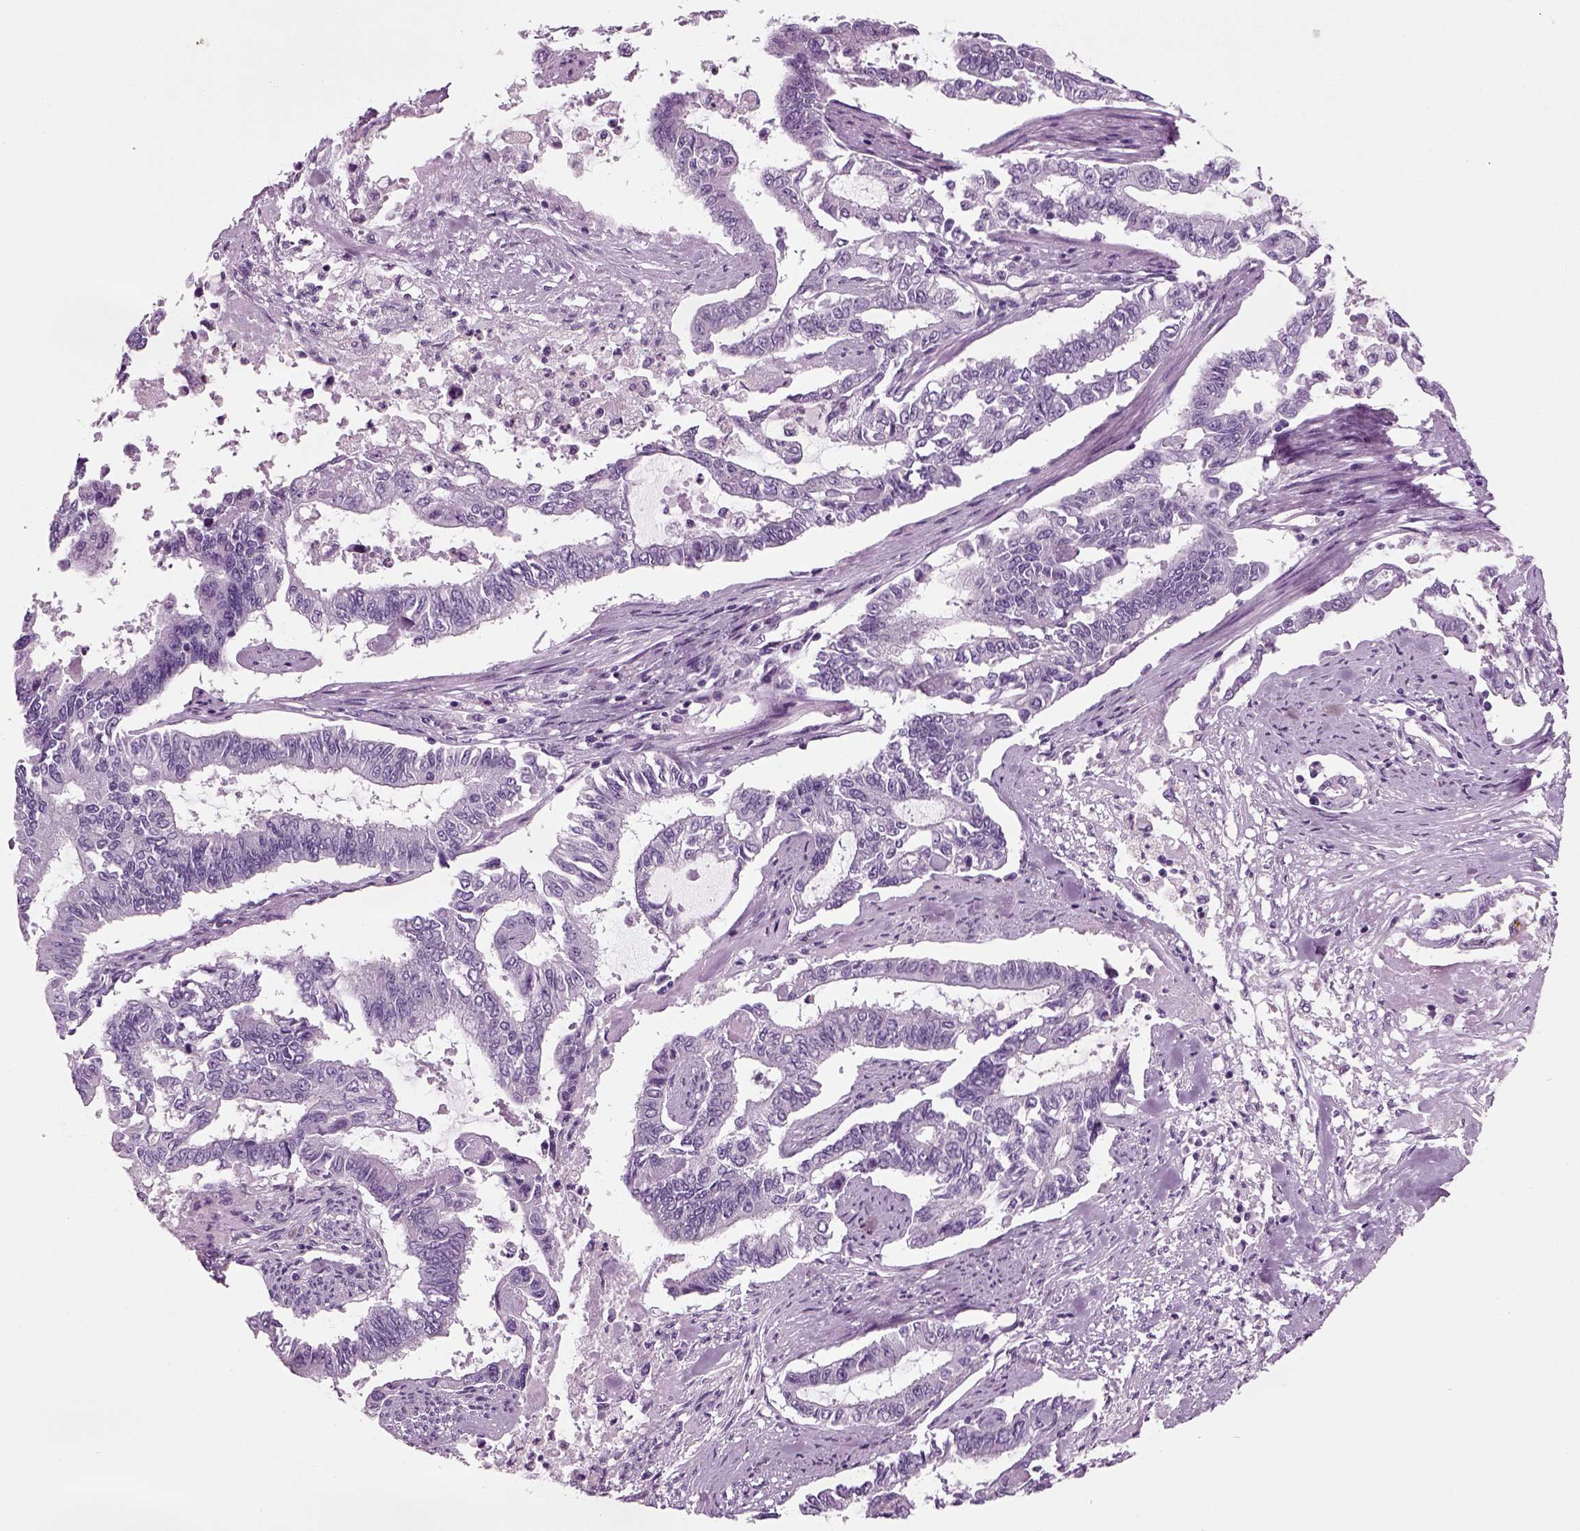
{"staining": {"intensity": "negative", "quantity": "none", "location": "none"}, "tissue": "endometrial cancer", "cell_type": "Tumor cells", "image_type": "cancer", "snomed": [{"axis": "morphology", "description": "Adenocarcinoma, NOS"}, {"axis": "topography", "description": "Uterus"}], "caption": "Human endometrial adenocarcinoma stained for a protein using immunohistochemistry (IHC) shows no expression in tumor cells.", "gene": "CRABP1", "patient": {"sex": "female", "age": 59}}